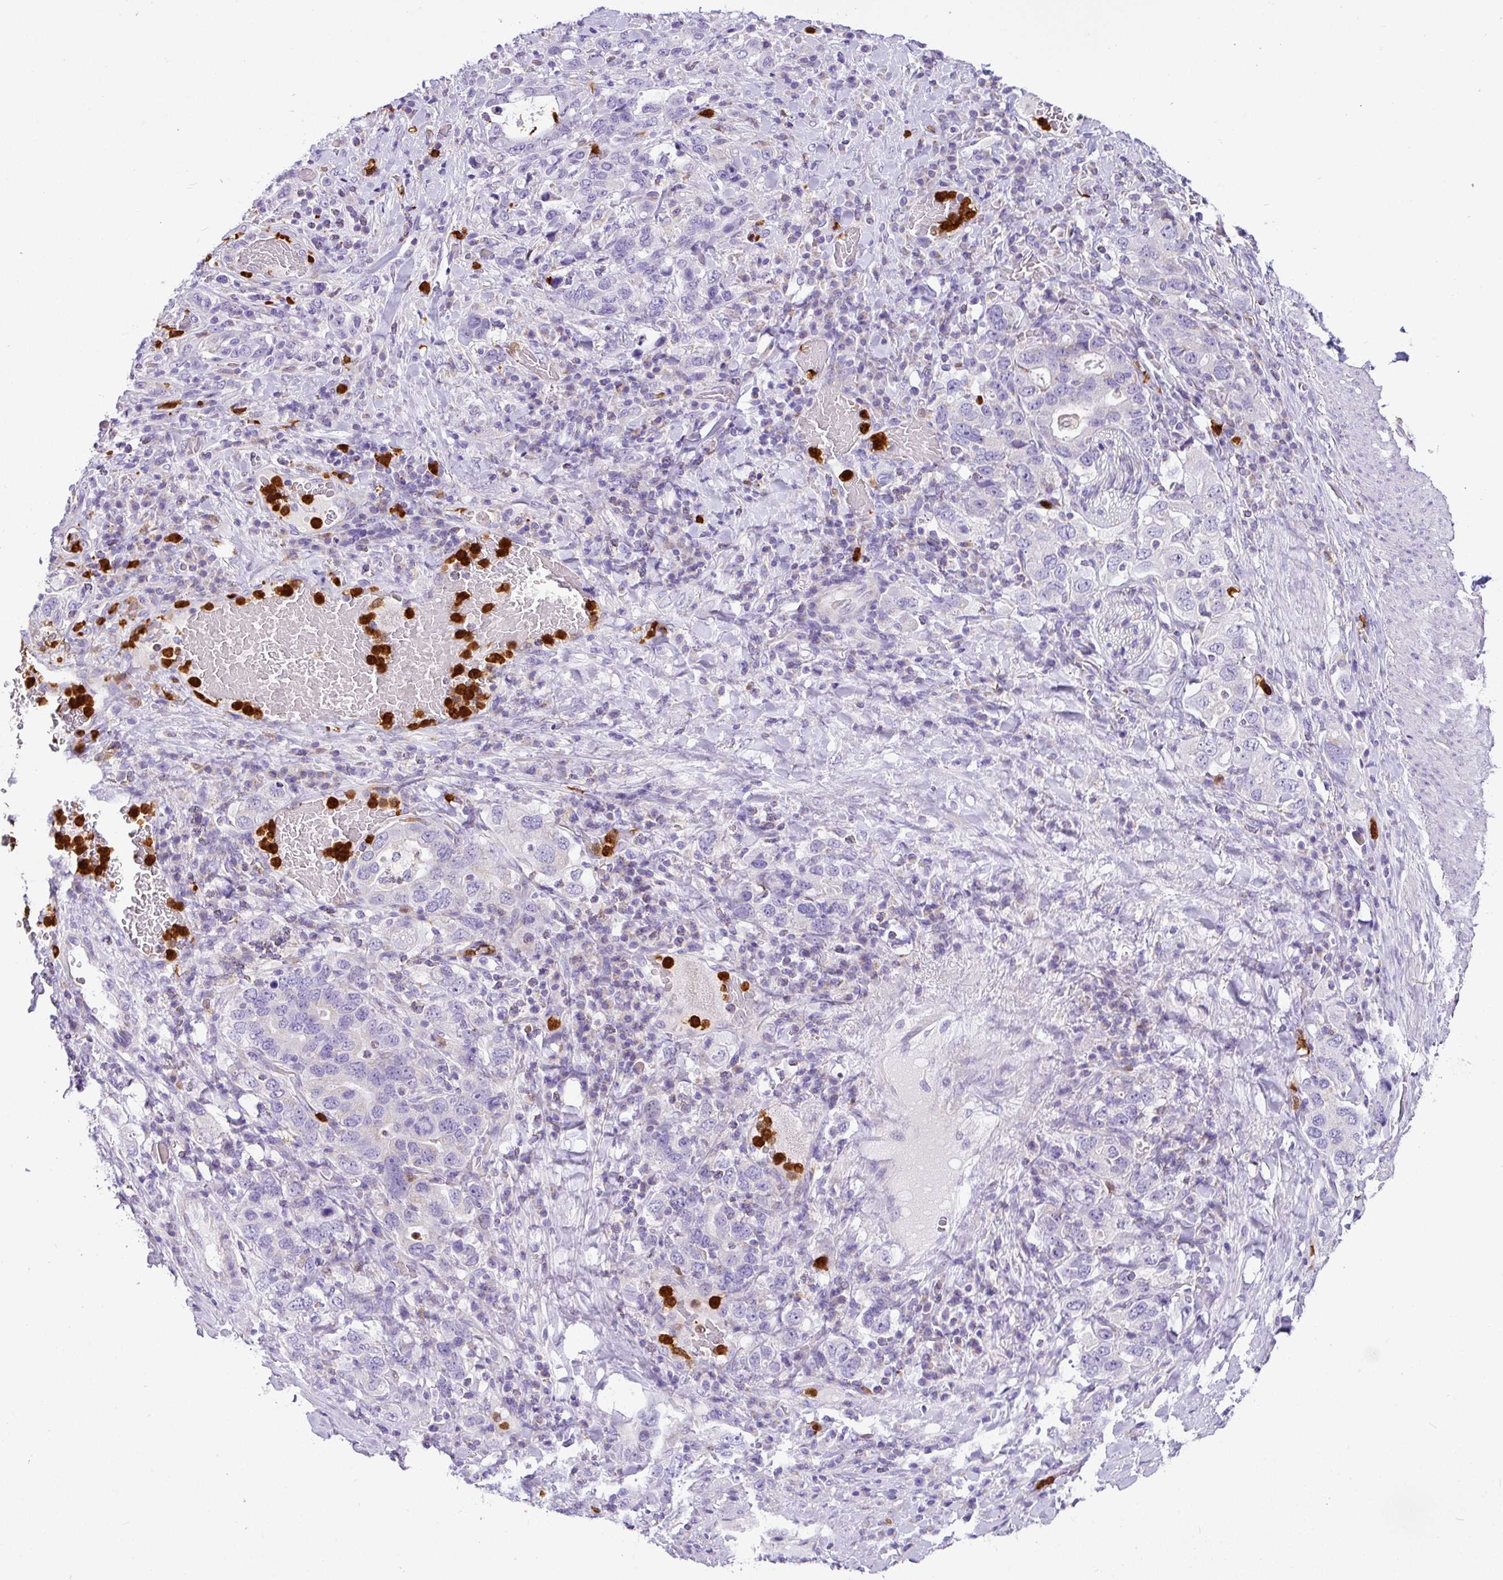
{"staining": {"intensity": "negative", "quantity": "none", "location": "none"}, "tissue": "stomach cancer", "cell_type": "Tumor cells", "image_type": "cancer", "snomed": [{"axis": "morphology", "description": "Adenocarcinoma, NOS"}, {"axis": "topography", "description": "Stomach, upper"}, {"axis": "topography", "description": "Stomach"}], "caption": "This is a photomicrograph of IHC staining of stomach cancer, which shows no expression in tumor cells.", "gene": "SH2D3C", "patient": {"sex": "male", "age": 62}}